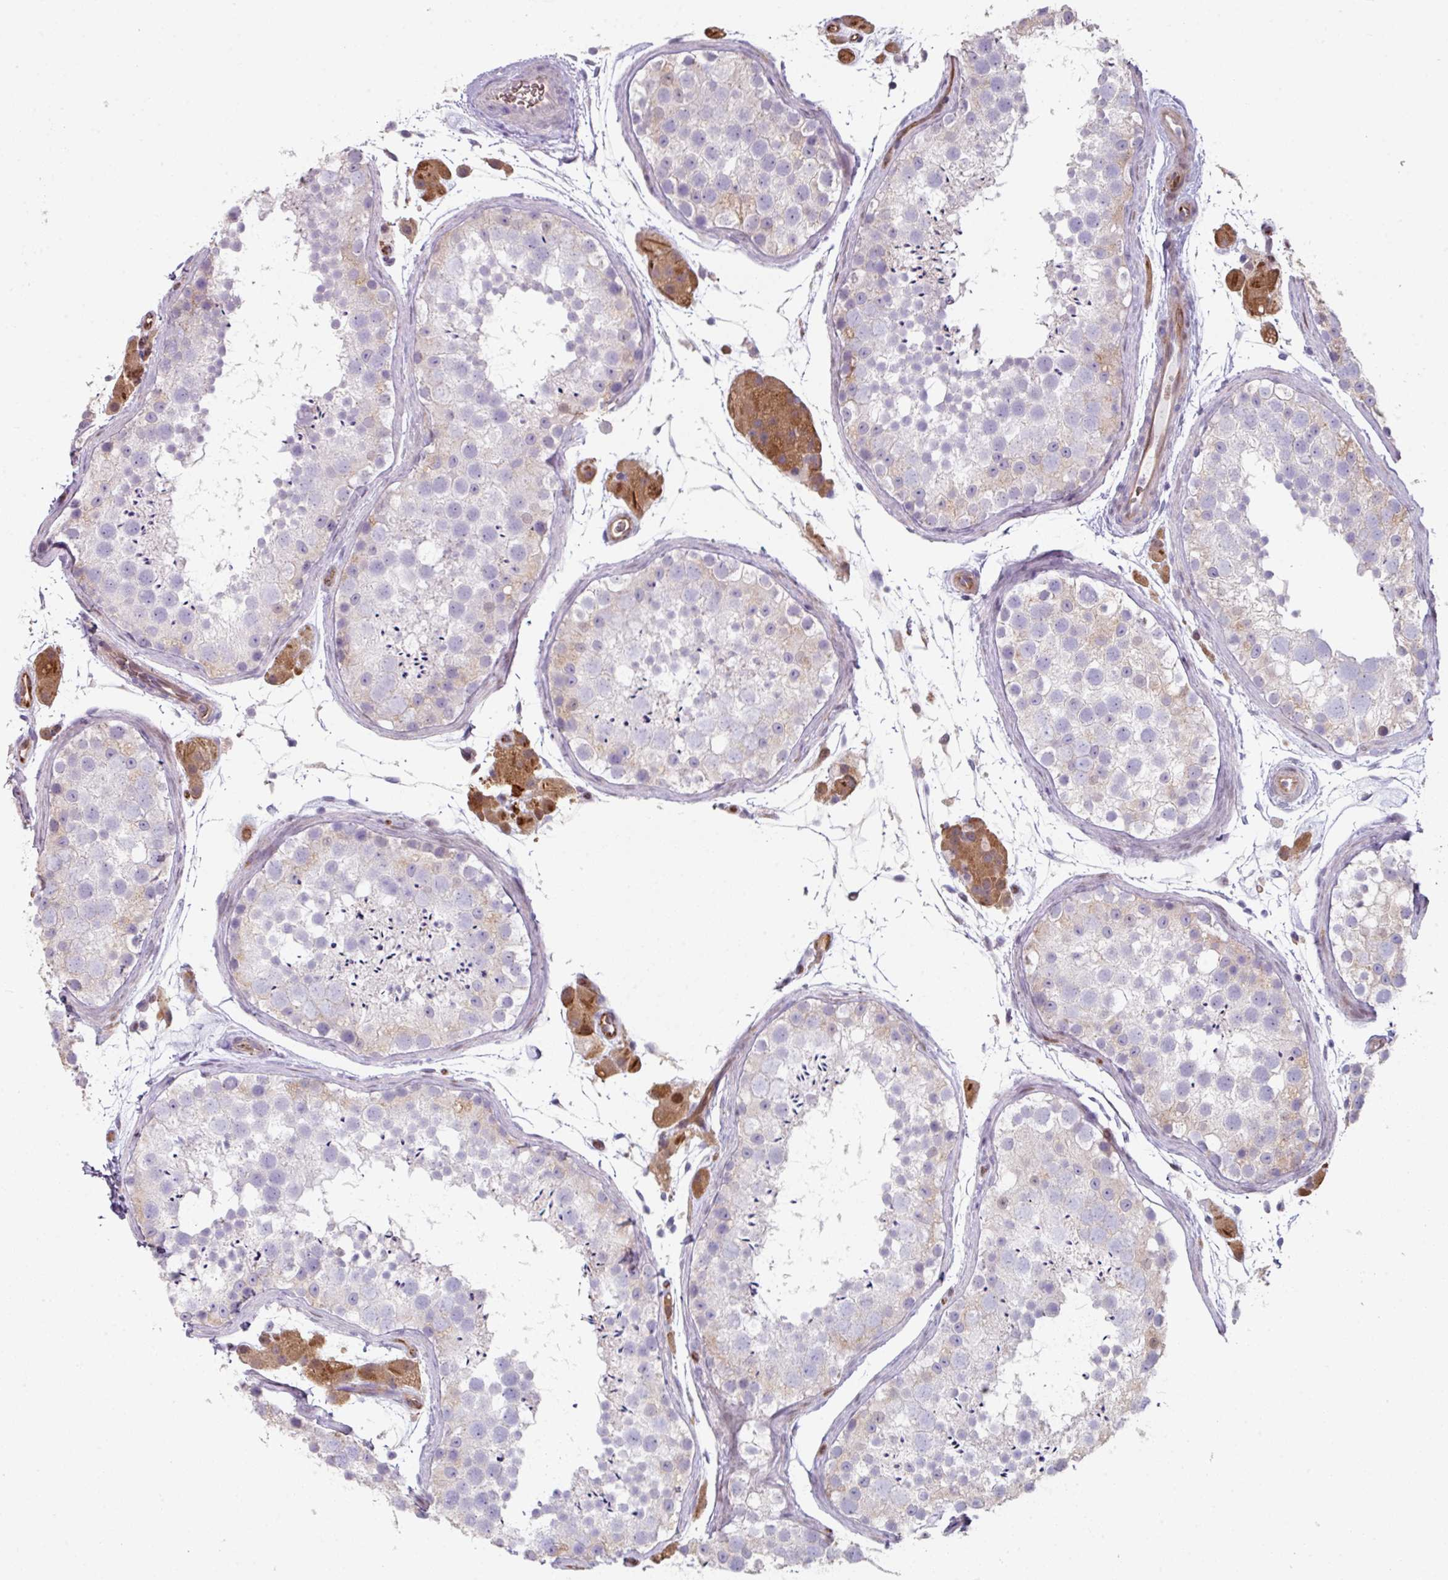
{"staining": {"intensity": "moderate", "quantity": "25%-75%", "location": "cytoplasmic/membranous"}, "tissue": "testis", "cell_type": "Cells in seminiferous ducts", "image_type": "normal", "snomed": [{"axis": "morphology", "description": "Normal tissue, NOS"}, {"axis": "topography", "description": "Testis"}], "caption": "IHC photomicrograph of benign human testis stained for a protein (brown), which exhibits medium levels of moderate cytoplasmic/membranous staining in about 25%-75% of cells in seminiferous ducts.", "gene": "ANO9", "patient": {"sex": "male", "age": 41}}